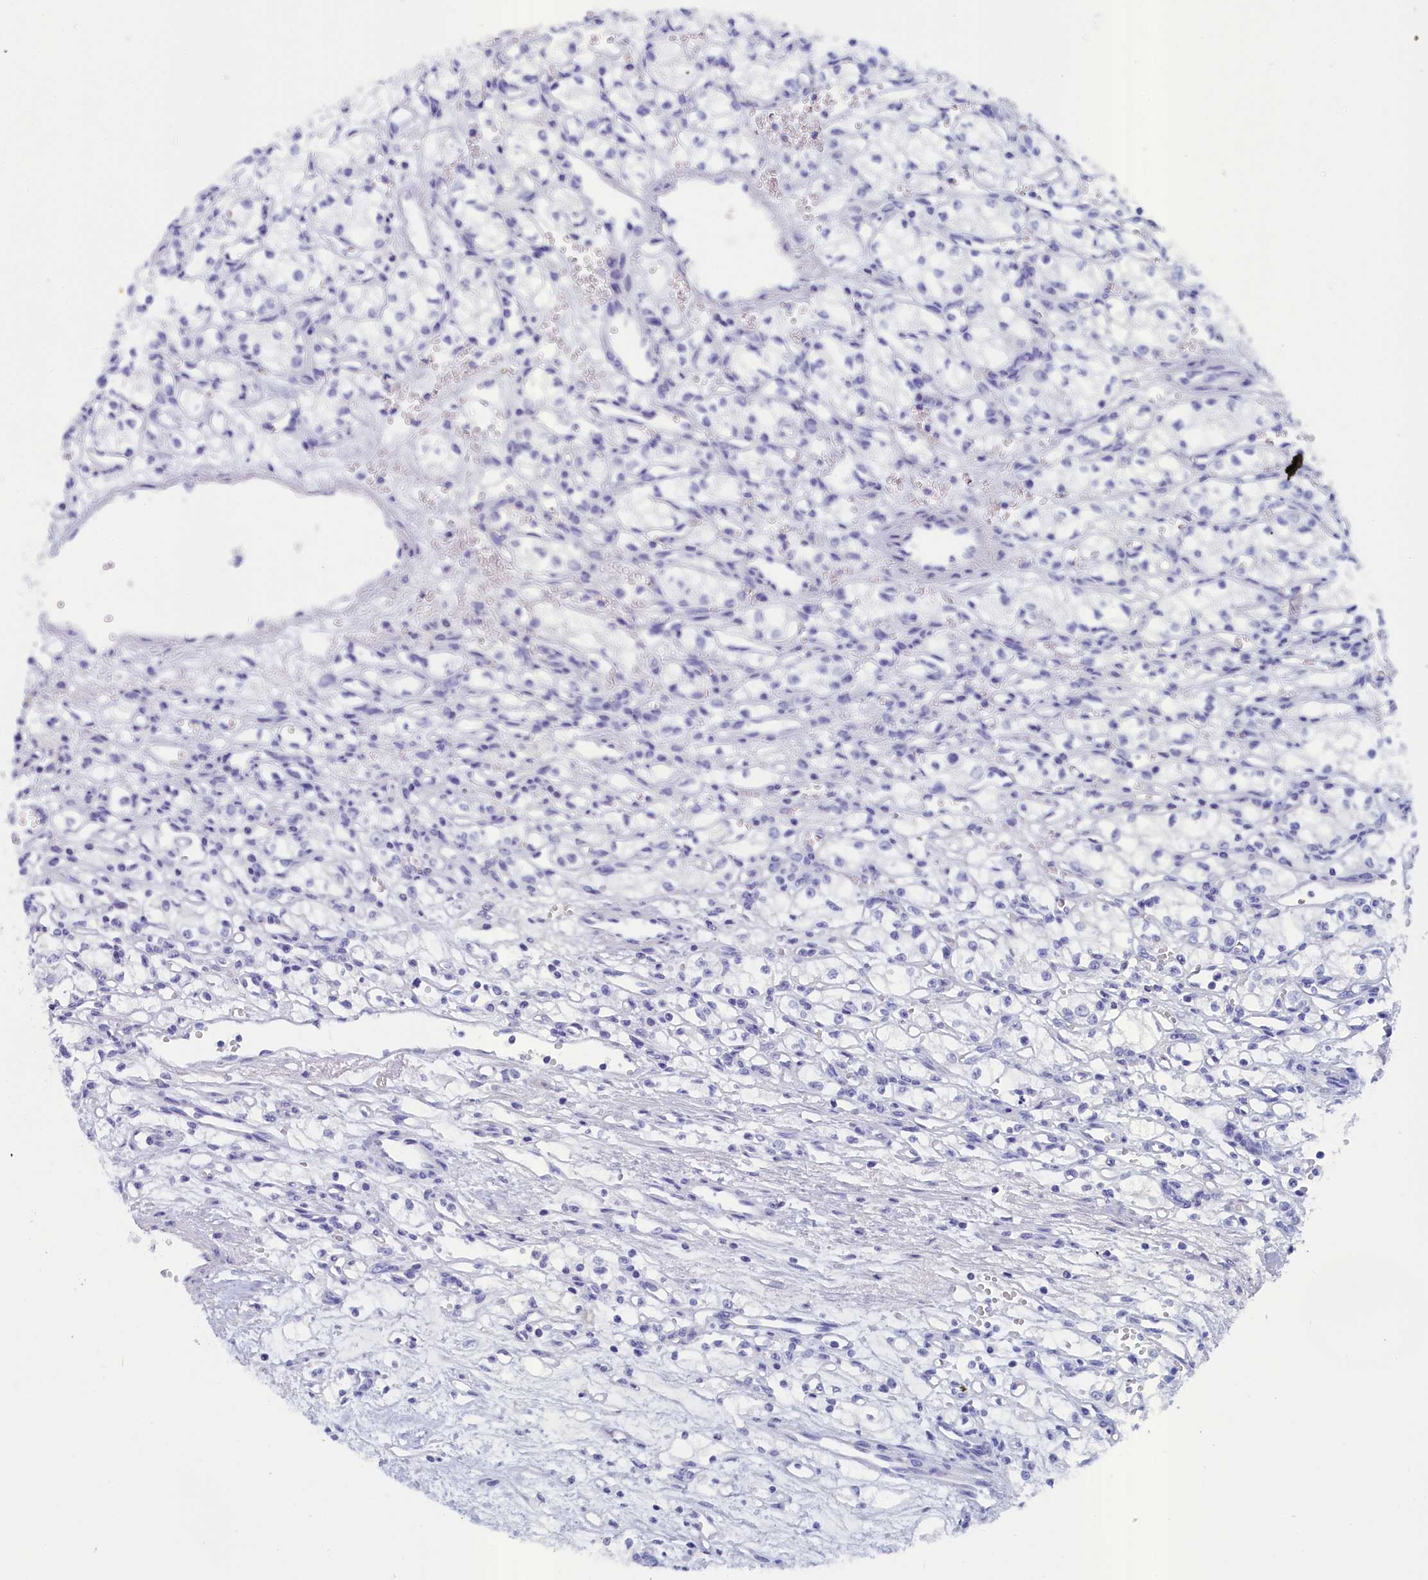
{"staining": {"intensity": "negative", "quantity": "none", "location": "none"}, "tissue": "renal cancer", "cell_type": "Tumor cells", "image_type": "cancer", "snomed": [{"axis": "morphology", "description": "Normal tissue, NOS"}, {"axis": "morphology", "description": "Adenocarcinoma, NOS"}, {"axis": "topography", "description": "Kidney"}], "caption": "There is no significant staining in tumor cells of renal cancer.", "gene": "ANKRD2", "patient": {"sex": "male", "age": 59}}